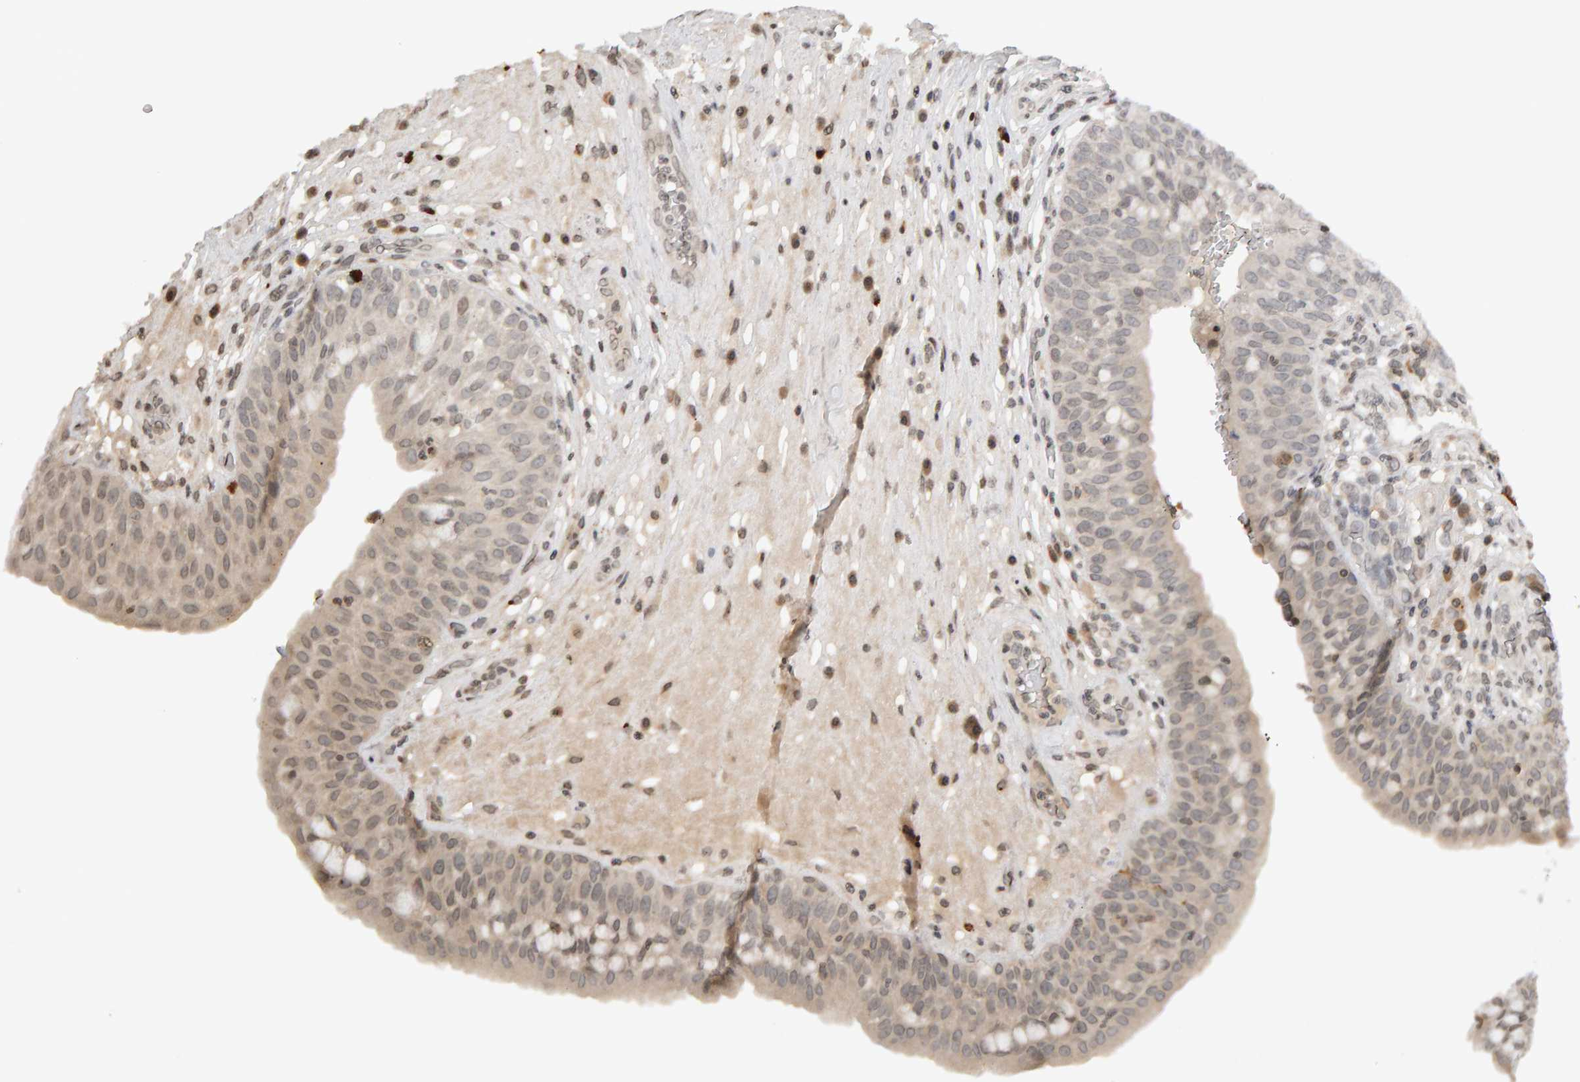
{"staining": {"intensity": "weak", "quantity": "25%-75%", "location": "cytoplasmic/membranous,nuclear"}, "tissue": "urinary bladder", "cell_type": "Urothelial cells", "image_type": "normal", "snomed": [{"axis": "morphology", "description": "Normal tissue, NOS"}, {"axis": "topography", "description": "Urinary bladder"}], "caption": "The image shows immunohistochemical staining of unremarkable urinary bladder. There is weak cytoplasmic/membranous,nuclear staining is seen in about 25%-75% of urothelial cells.", "gene": "TRAM1", "patient": {"sex": "female", "age": 62}}